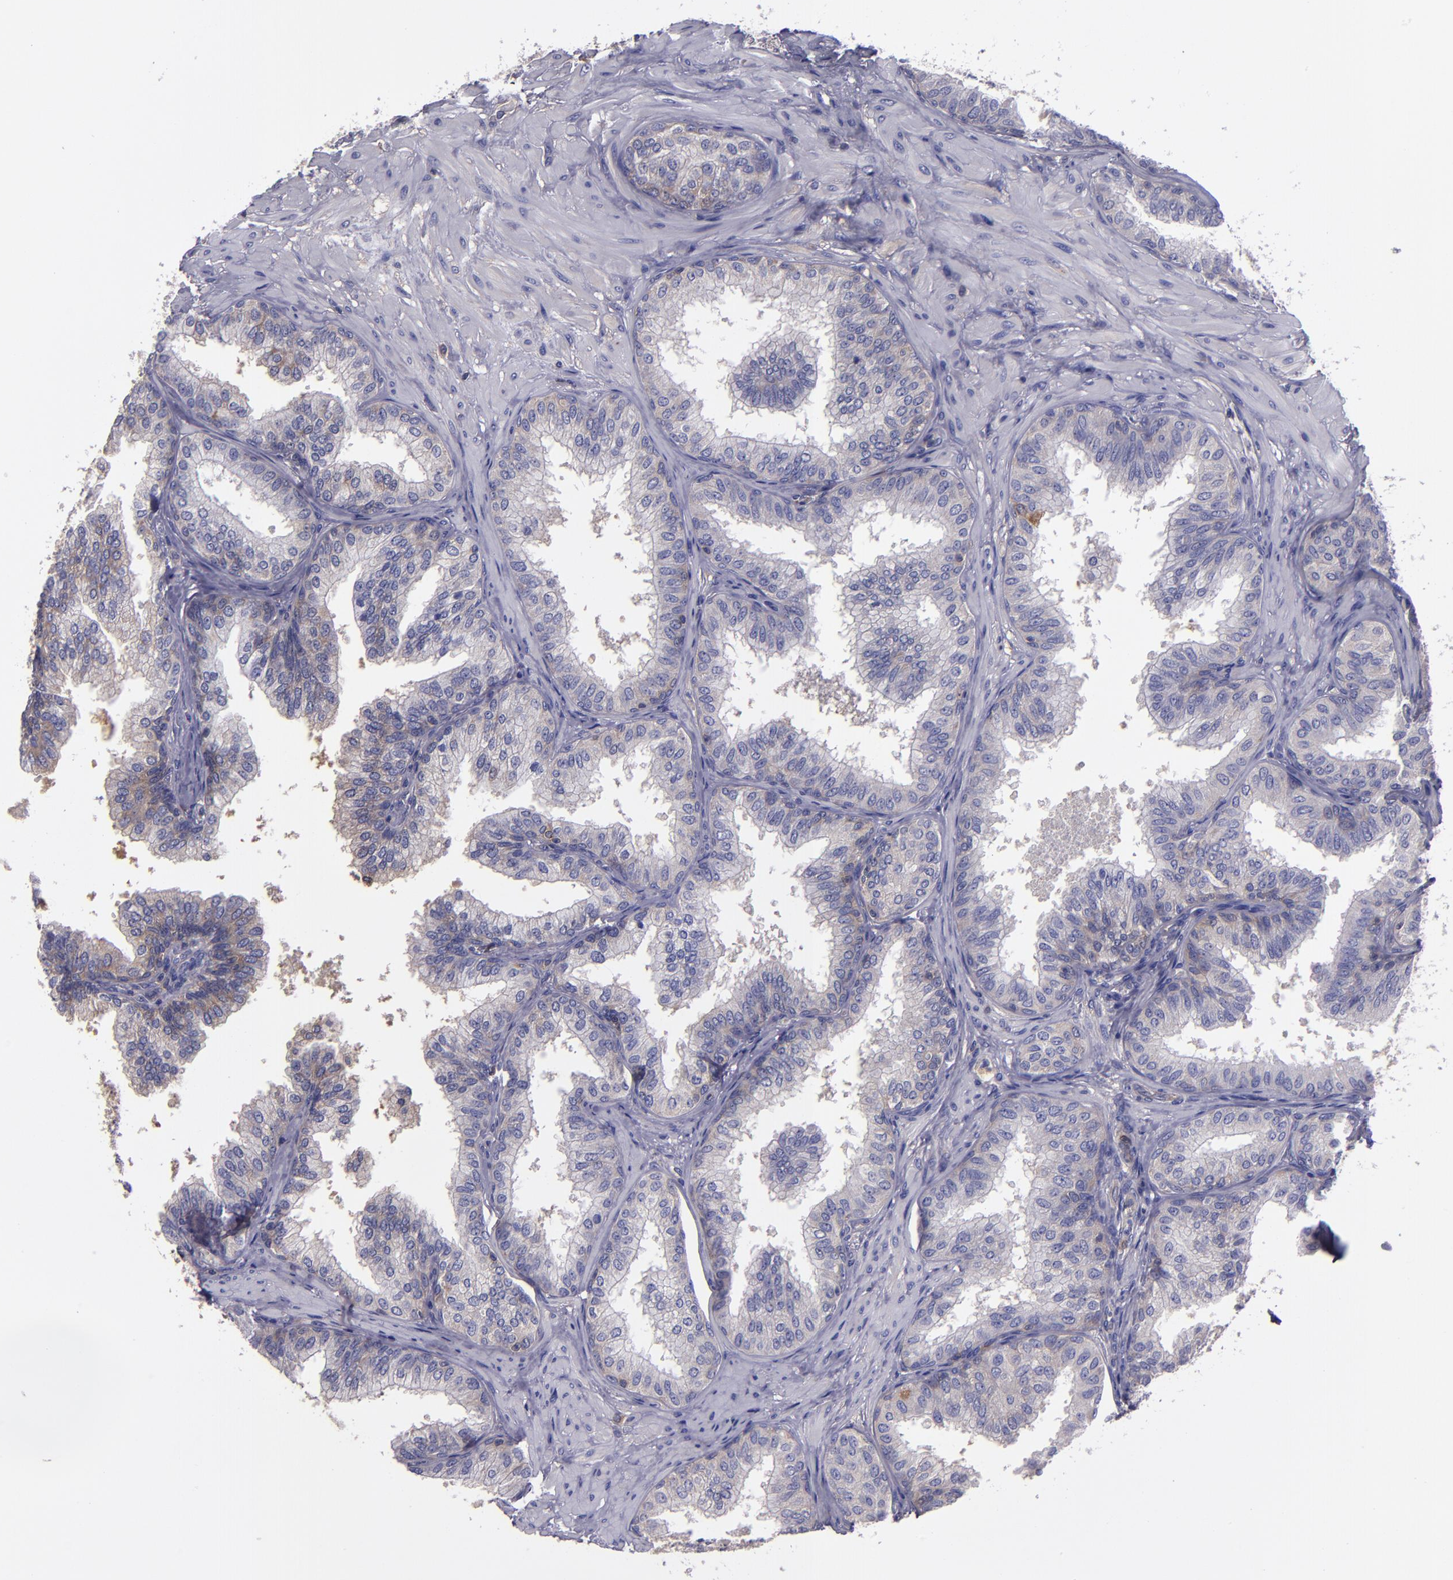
{"staining": {"intensity": "weak", "quantity": "<25%", "location": "cytoplasmic/membranous"}, "tissue": "prostate", "cell_type": "Glandular cells", "image_type": "normal", "snomed": [{"axis": "morphology", "description": "Normal tissue, NOS"}, {"axis": "topography", "description": "Prostate"}], "caption": "Protein analysis of benign prostate demonstrates no significant expression in glandular cells.", "gene": "CARS1", "patient": {"sex": "male", "age": 60}}